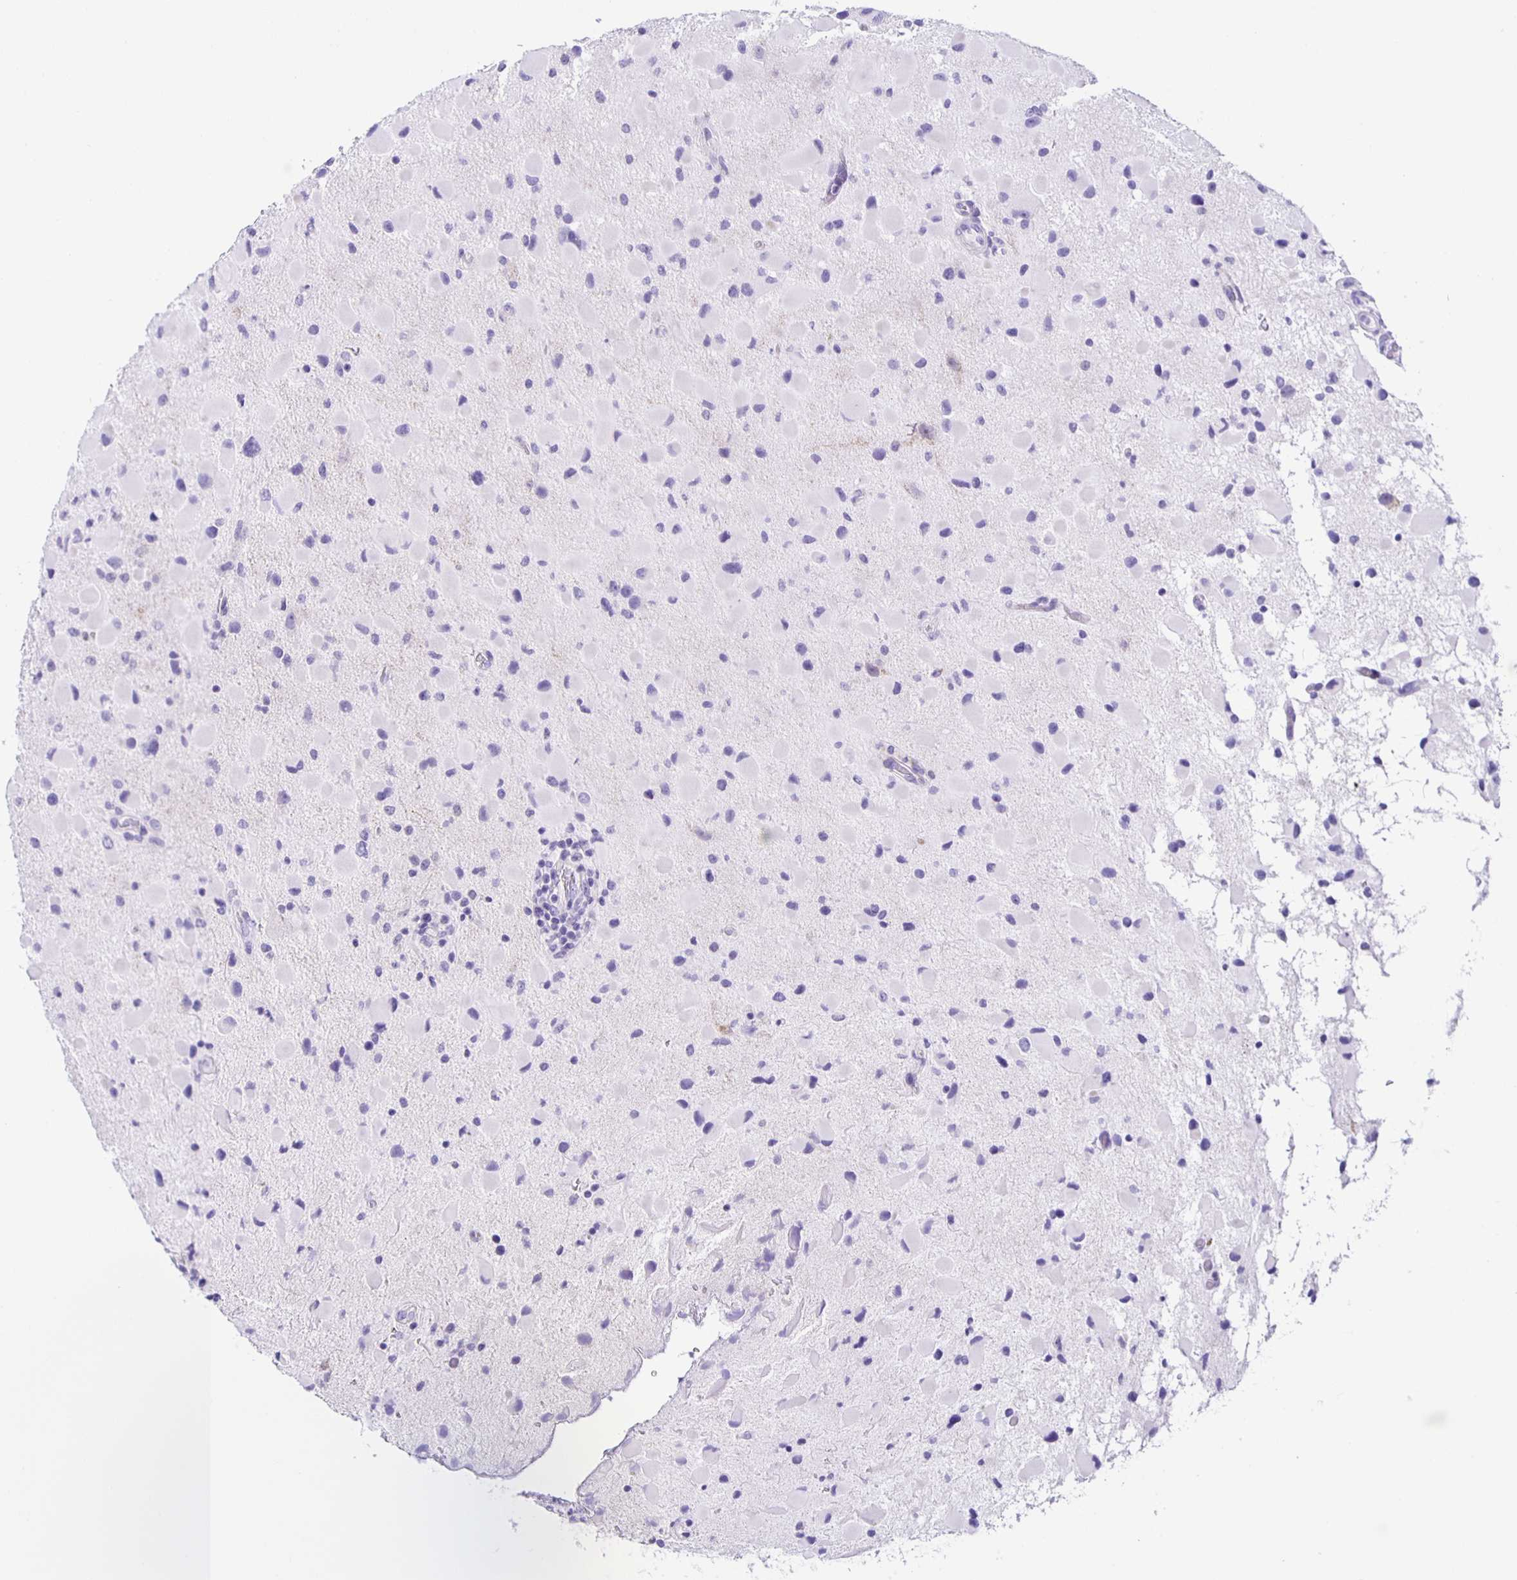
{"staining": {"intensity": "negative", "quantity": "none", "location": "none"}, "tissue": "glioma", "cell_type": "Tumor cells", "image_type": "cancer", "snomed": [{"axis": "morphology", "description": "Glioma, malignant, Low grade"}, {"axis": "topography", "description": "Brain"}], "caption": "Image shows no protein staining in tumor cells of glioma tissue.", "gene": "AQP6", "patient": {"sex": "female", "age": 32}}